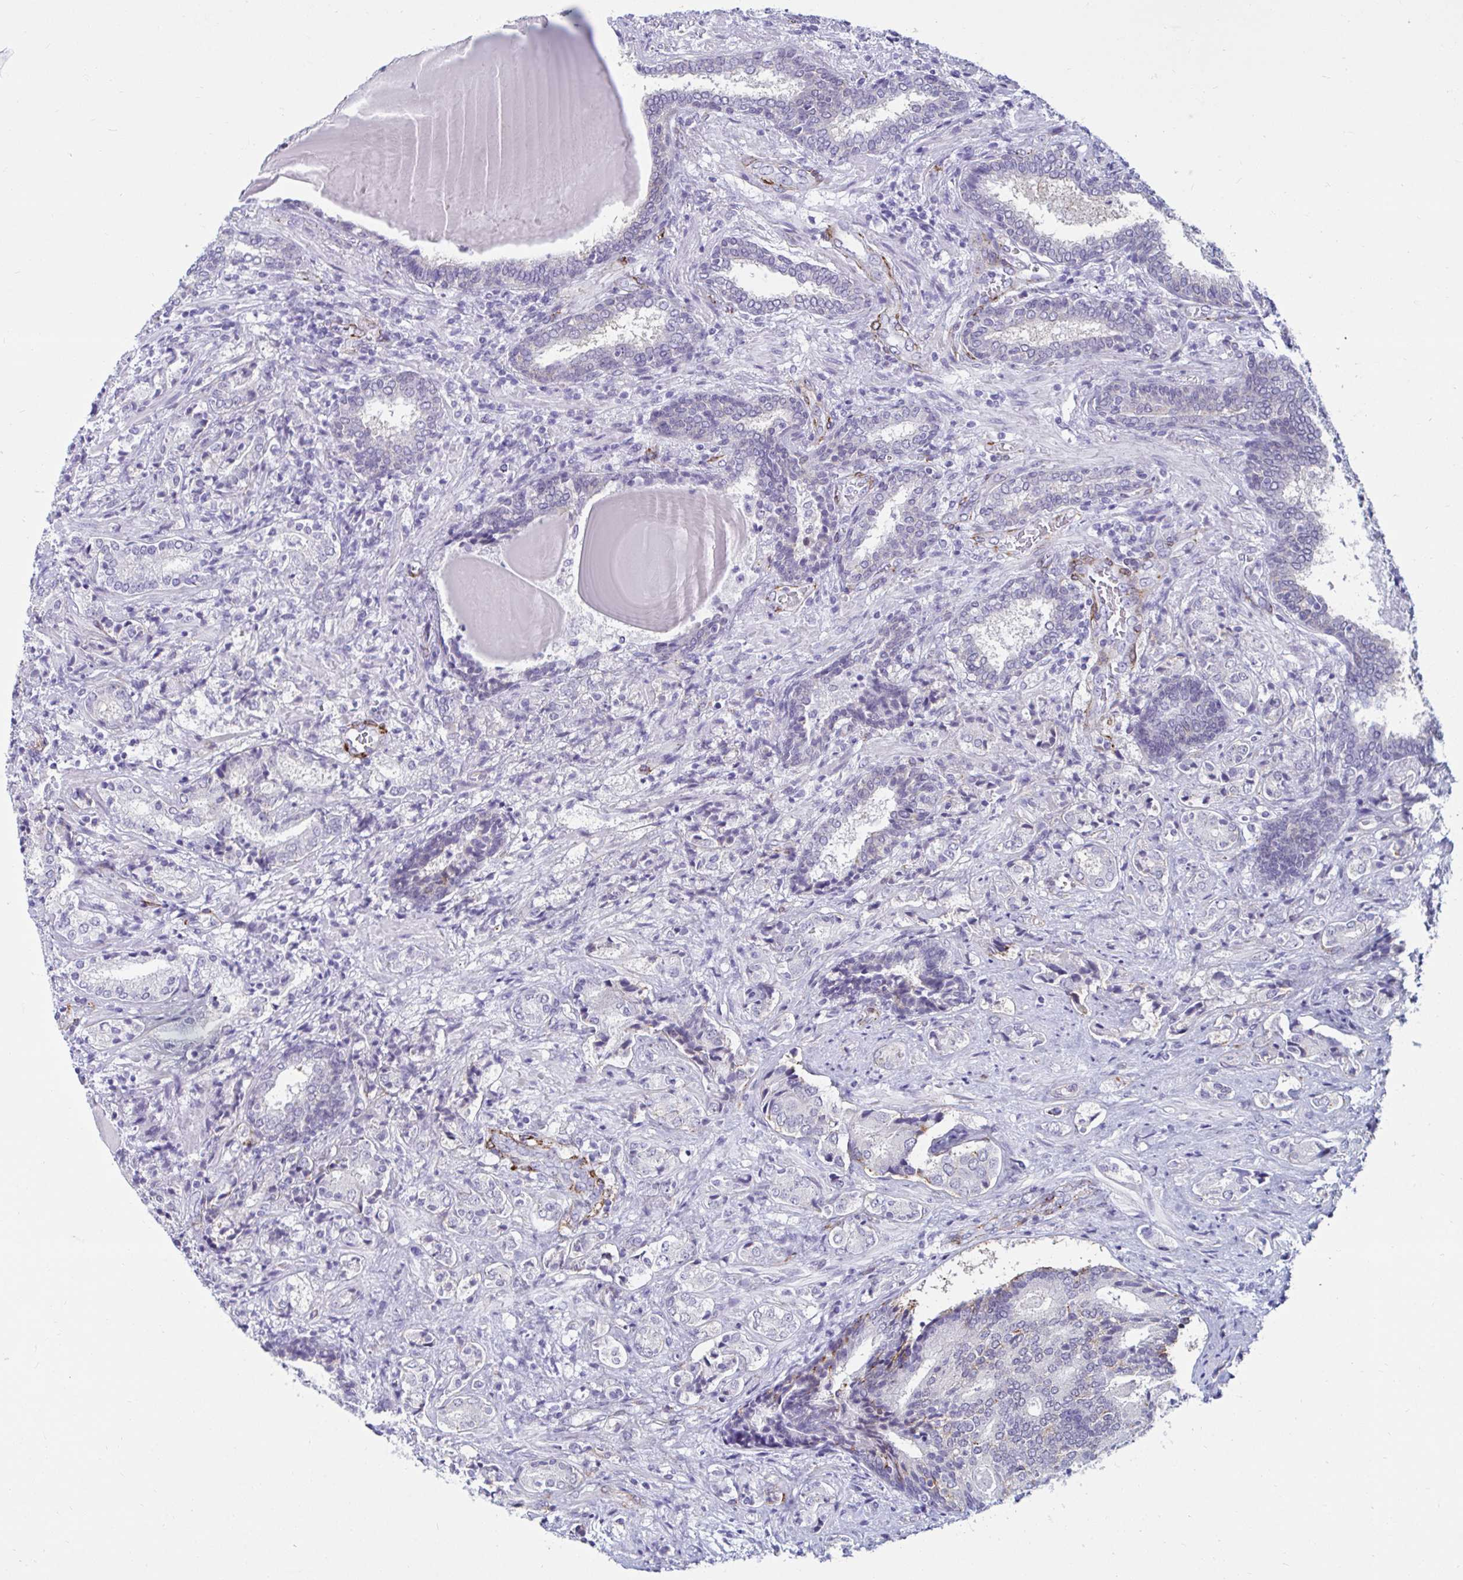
{"staining": {"intensity": "negative", "quantity": "none", "location": "none"}, "tissue": "prostate cancer", "cell_type": "Tumor cells", "image_type": "cancer", "snomed": [{"axis": "morphology", "description": "Adenocarcinoma, High grade"}, {"axis": "topography", "description": "Prostate"}], "caption": "Tumor cells show no significant positivity in prostate cancer (high-grade adenocarcinoma). (Immunohistochemistry, brightfield microscopy, high magnification).", "gene": "ANKRD62", "patient": {"sex": "male", "age": 62}}